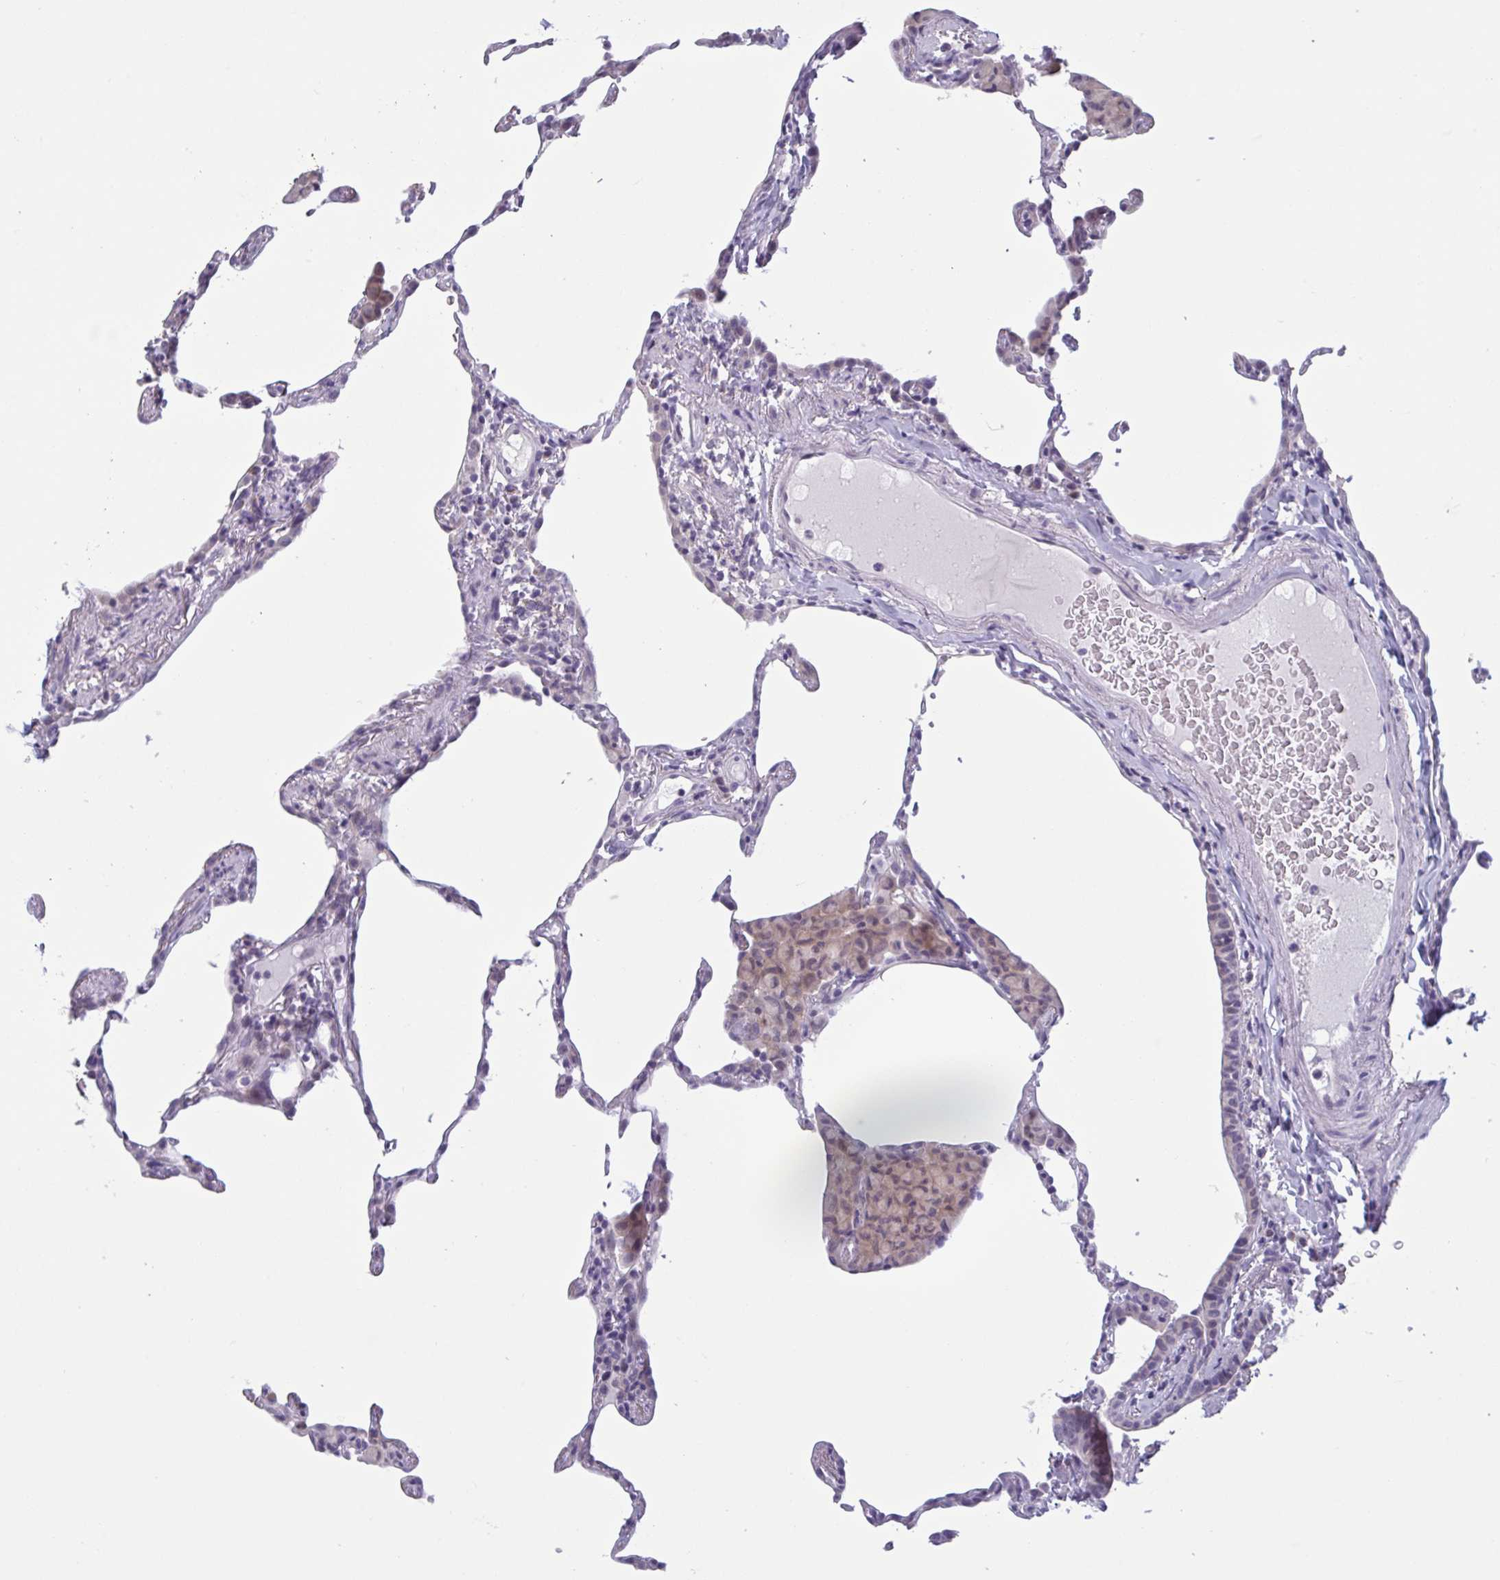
{"staining": {"intensity": "negative", "quantity": "none", "location": "none"}, "tissue": "lung", "cell_type": "Alveolar cells", "image_type": "normal", "snomed": [{"axis": "morphology", "description": "Normal tissue, NOS"}, {"axis": "topography", "description": "Lung"}], "caption": "Lung stained for a protein using immunohistochemistry (IHC) shows no expression alveolar cells.", "gene": "HSD11B2", "patient": {"sex": "female", "age": 57}}